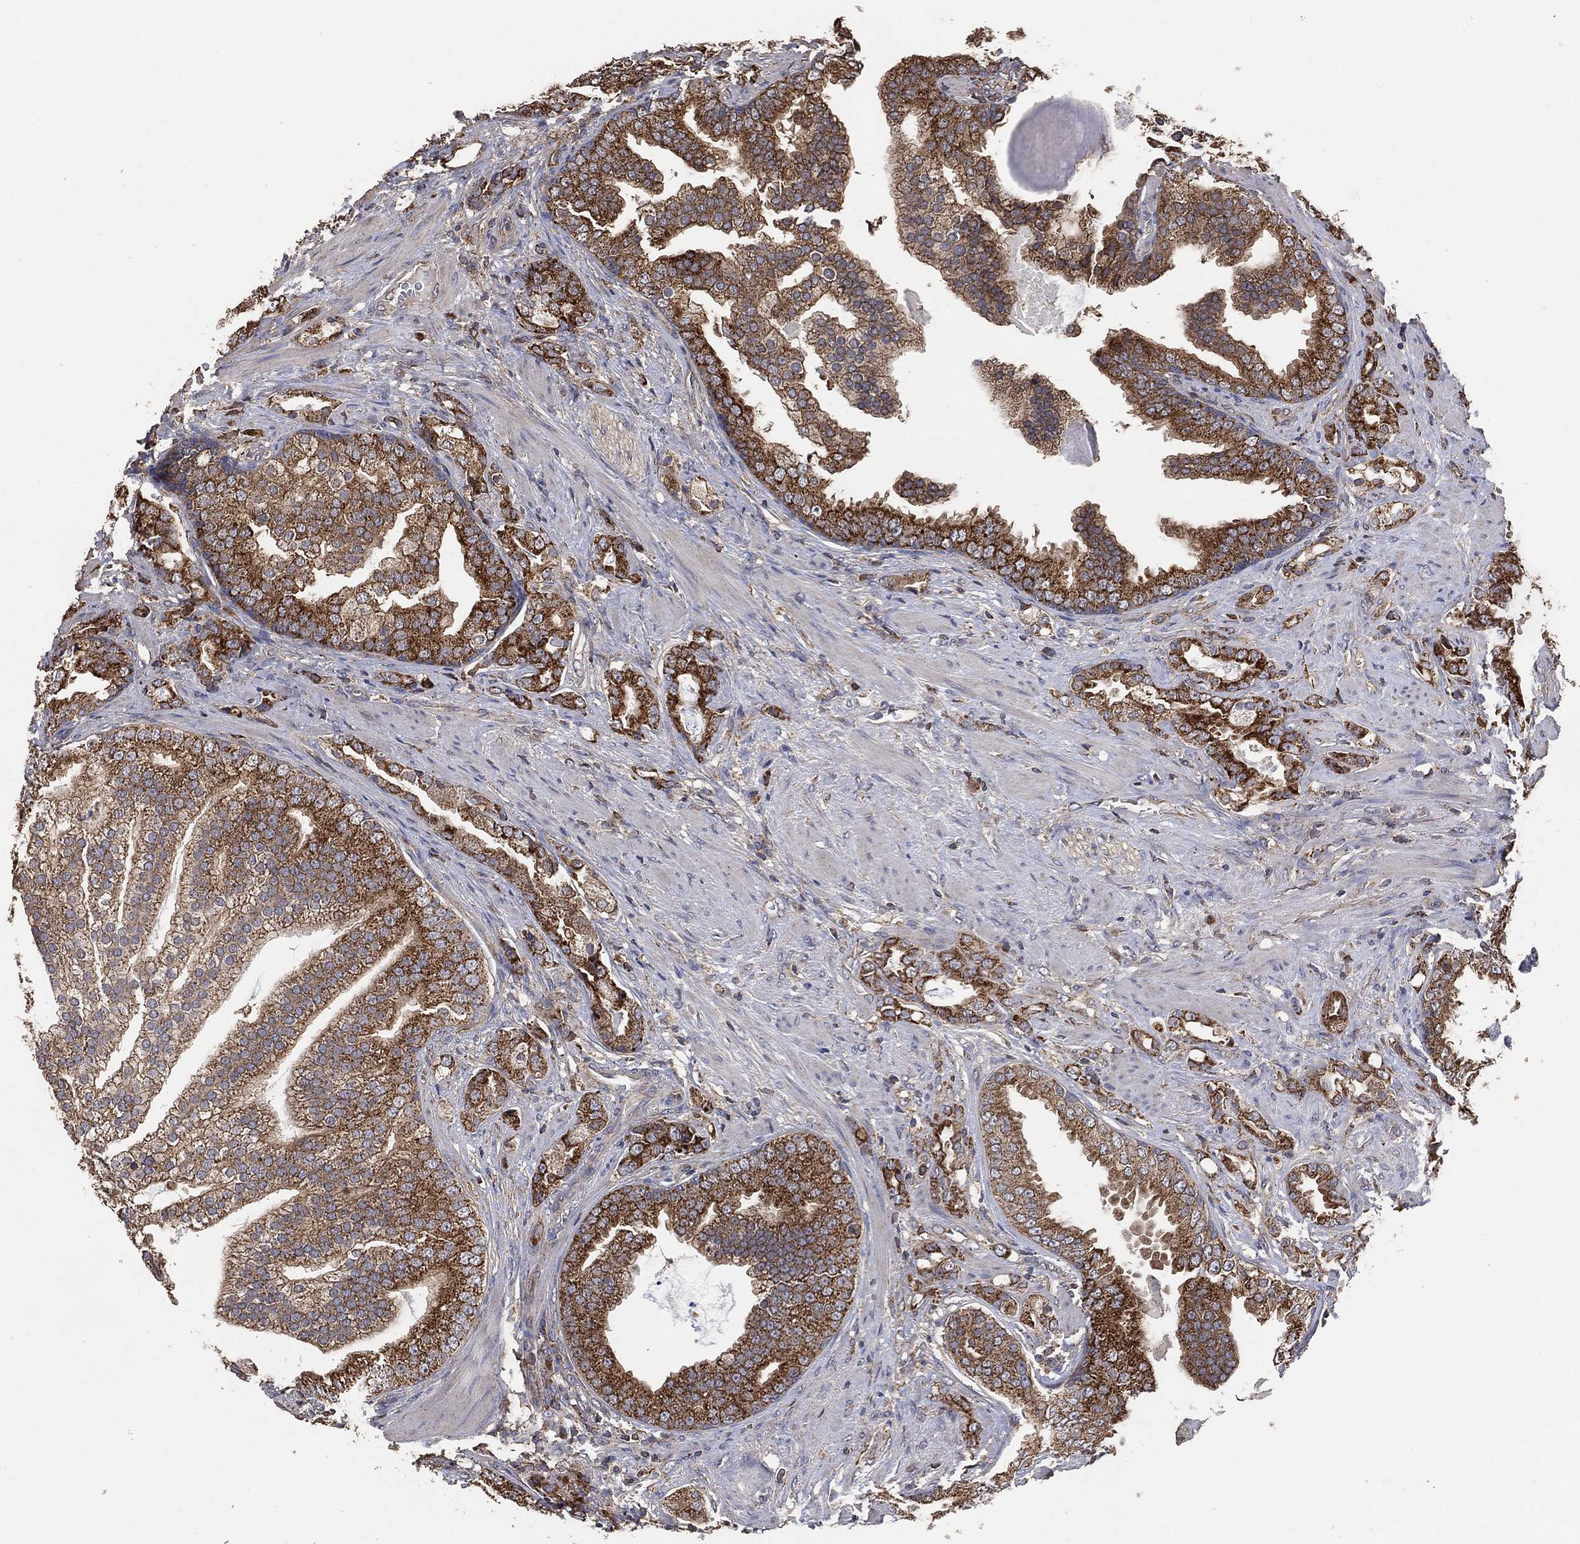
{"staining": {"intensity": "strong", "quantity": "25%-75%", "location": "cytoplasmic/membranous"}, "tissue": "prostate cancer", "cell_type": "Tumor cells", "image_type": "cancer", "snomed": [{"axis": "morphology", "description": "Adenocarcinoma, NOS"}, {"axis": "topography", "description": "Prostate"}], "caption": "IHC micrograph of human adenocarcinoma (prostate) stained for a protein (brown), which exhibits high levels of strong cytoplasmic/membranous staining in about 25%-75% of tumor cells.", "gene": "LIMD1", "patient": {"sex": "male", "age": 57}}